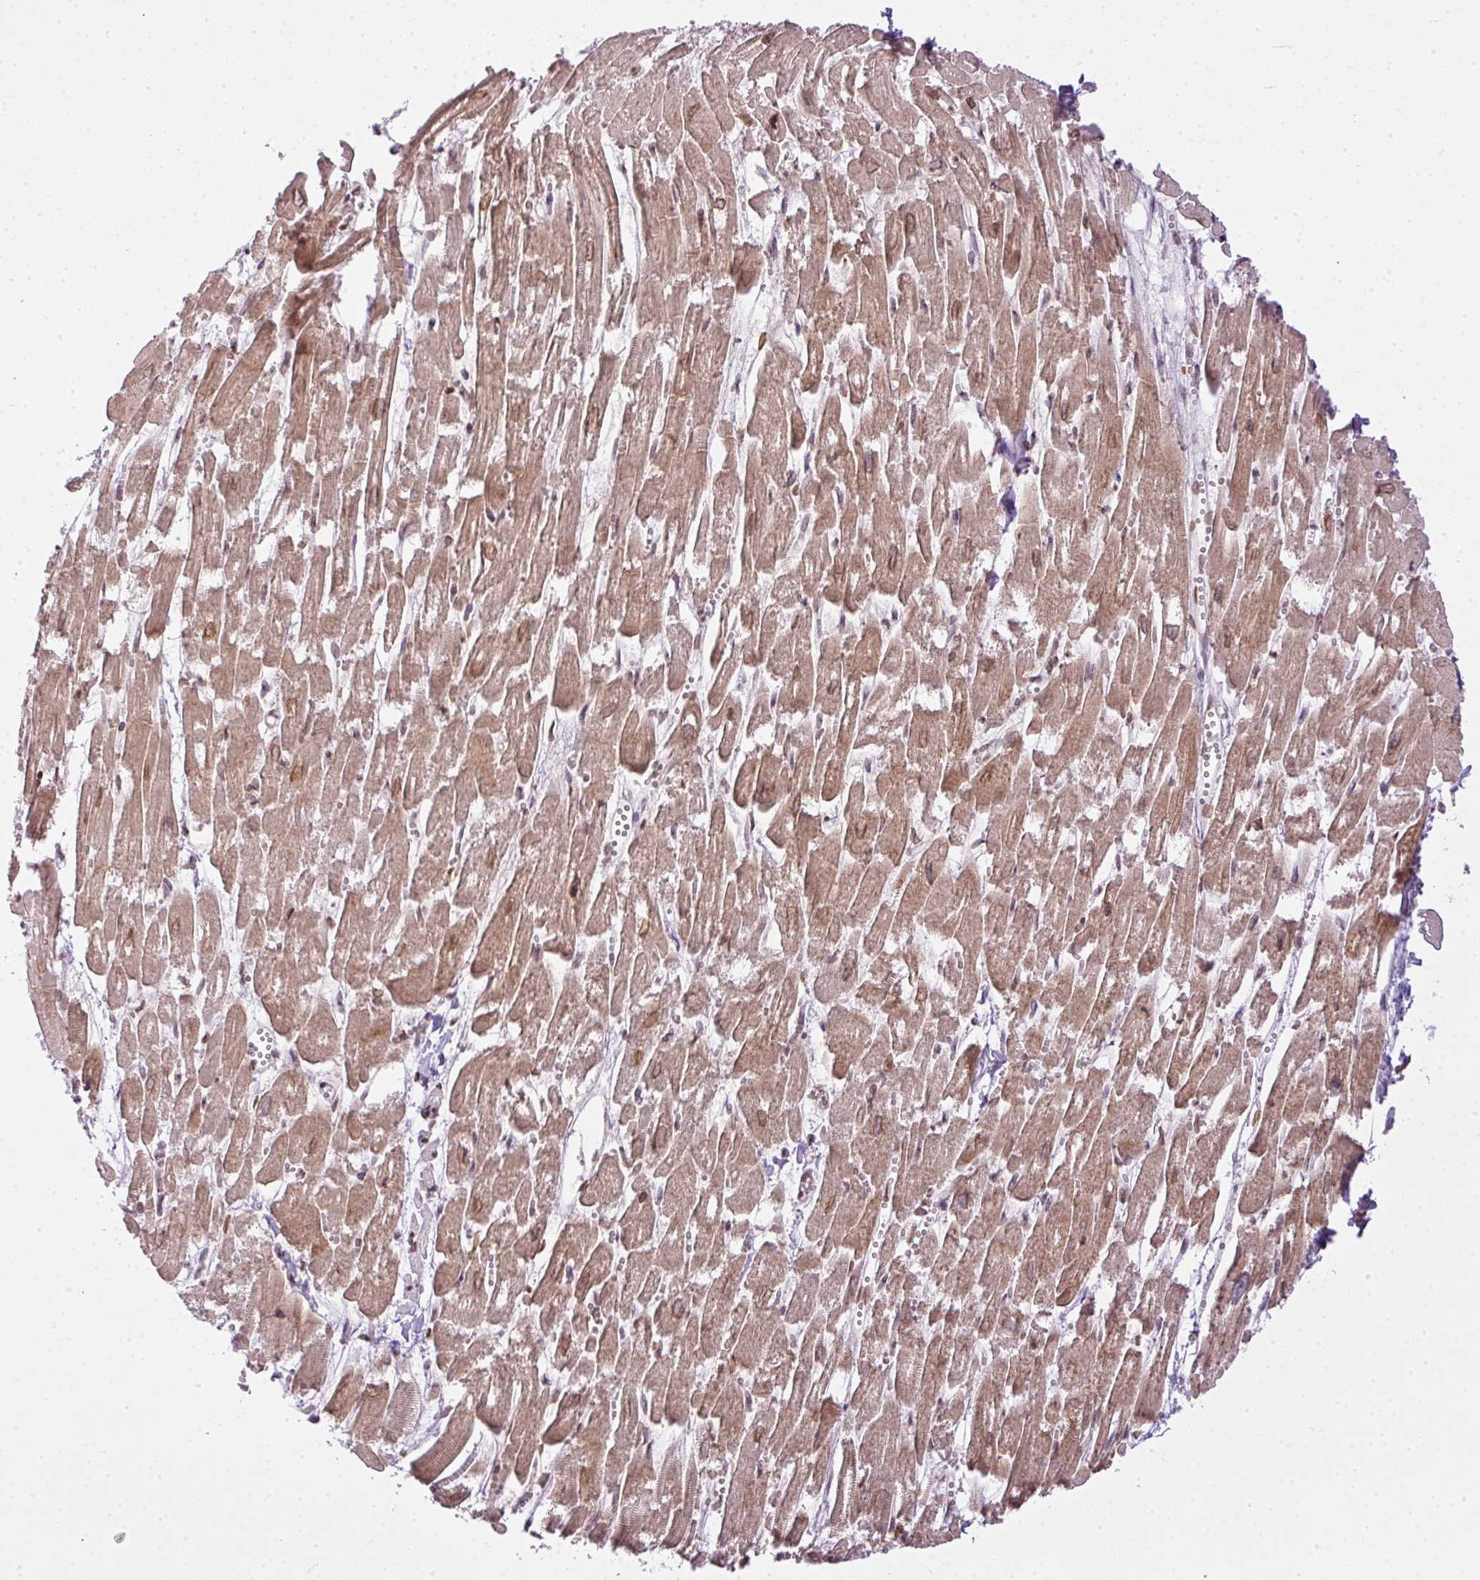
{"staining": {"intensity": "moderate", "quantity": ">75%", "location": "cytoplasmic/membranous"}, "tissue": "heart muscle", "cell_type": "Cardiomyocytes", "image_type": "normal", "snomed": [{"axis": "morphology", "description": "Normal tissue, NOS"}, {"axis": "topography", "description": "Heart"}], "caption": "Immunohistochemistry of unremarkable heart muscle shows medium levels of moderate cytoplasmic/membranous positivity in approximately >75% of cardiomyocytes.", "gene": "COX18", "patient": {"sex": "male", "age": 54}}